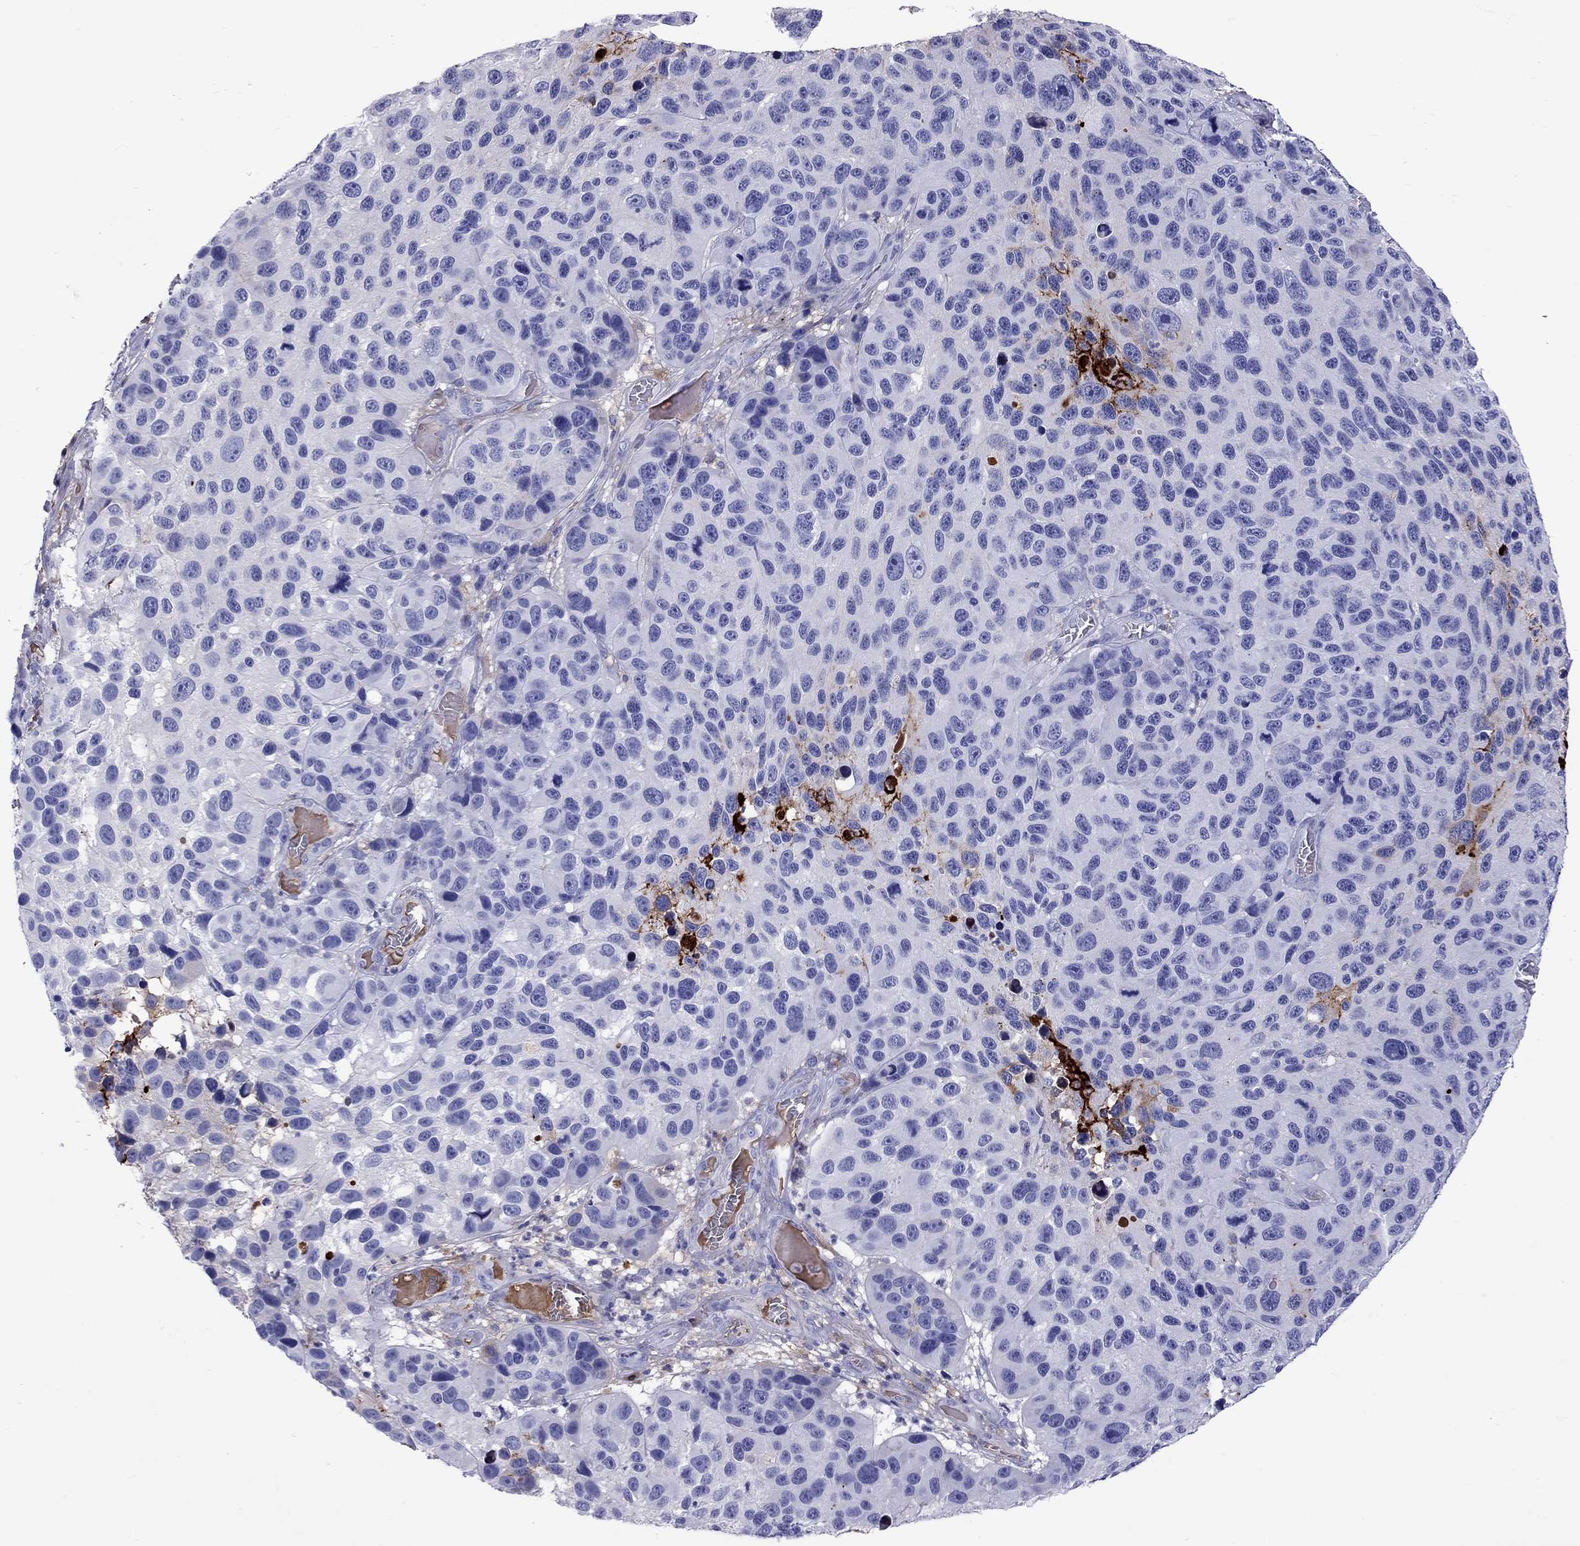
{"staining": {"intensity": "negative", "quantity": "none", "location": "none"}, "tissue": "melanoma", "cell_type": "Tumor cells", "image_type": "cancer", "snomed": [{"axis": "morphology", "description": "Malignant melanoma, NOS"}, {"axis": "topography", "description": "Skin"}], "caption": "Immunohistochemistry image of neoplastic tissue: malignant melanoma stained with DAB displays no significant protein positivity in tumor cells.", "gene": "SERPINA3", "patient": {"sex": "male", "age": 53}}